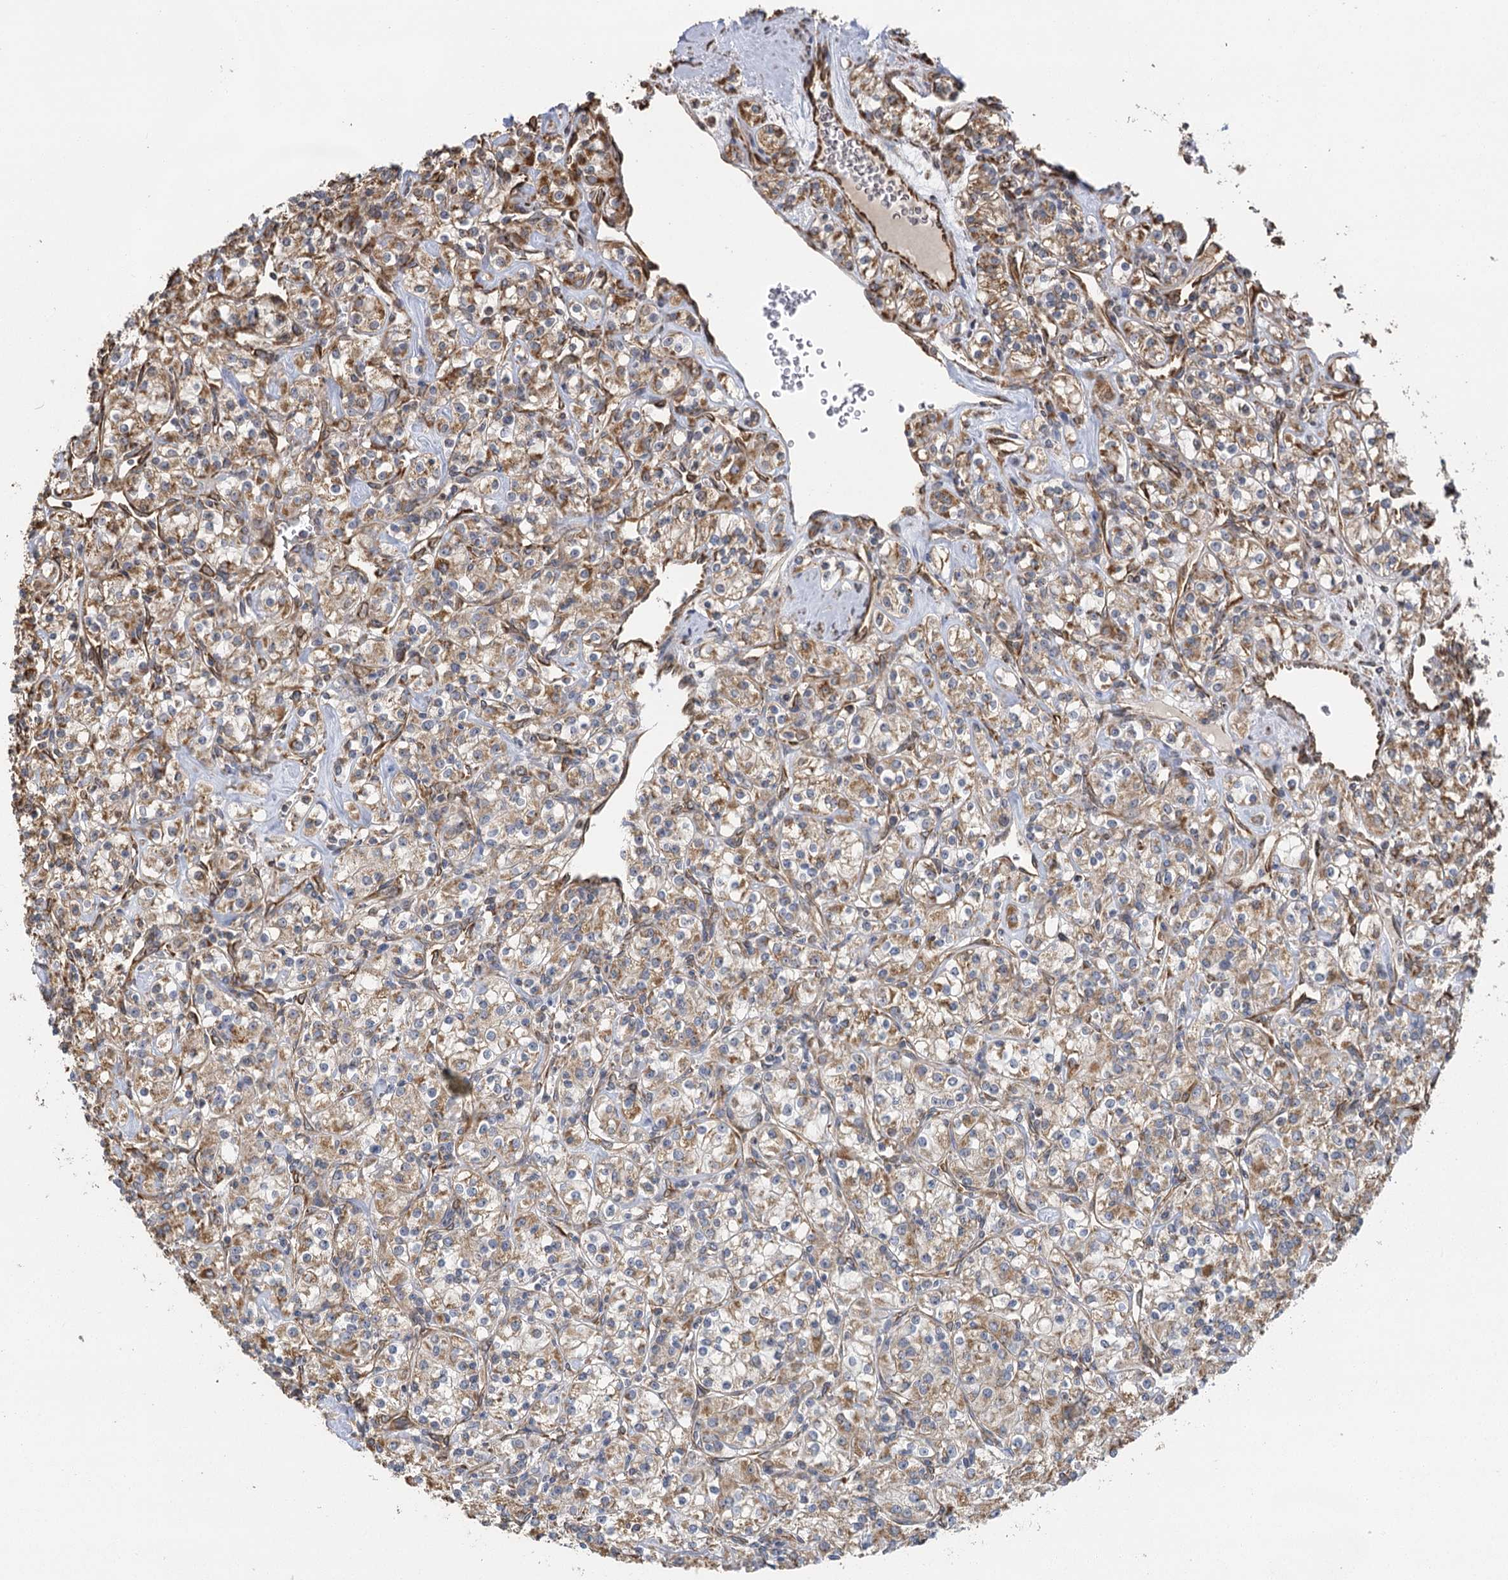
{"staining": {"intensity": "moderate", "quantity": ">75%", "location": "cytoplasmic/membranous"}, "tissue": "renal cancer", "cell_type": "Tumor cells", "image_type": "cancer", "snomed": [{"axis": "morphology", "description": "Adenocarcinoma, NOS"}, {"axis": "topography", "description": "Kidney"}], "caption": "This is an image of immunohistochemistry staining of renal cancer, which shows moderate staining in the cytoplasmic/membranous of tumor cells.", "gene": "IL11RA", "patient": {"sex": "male", "age": 77}}